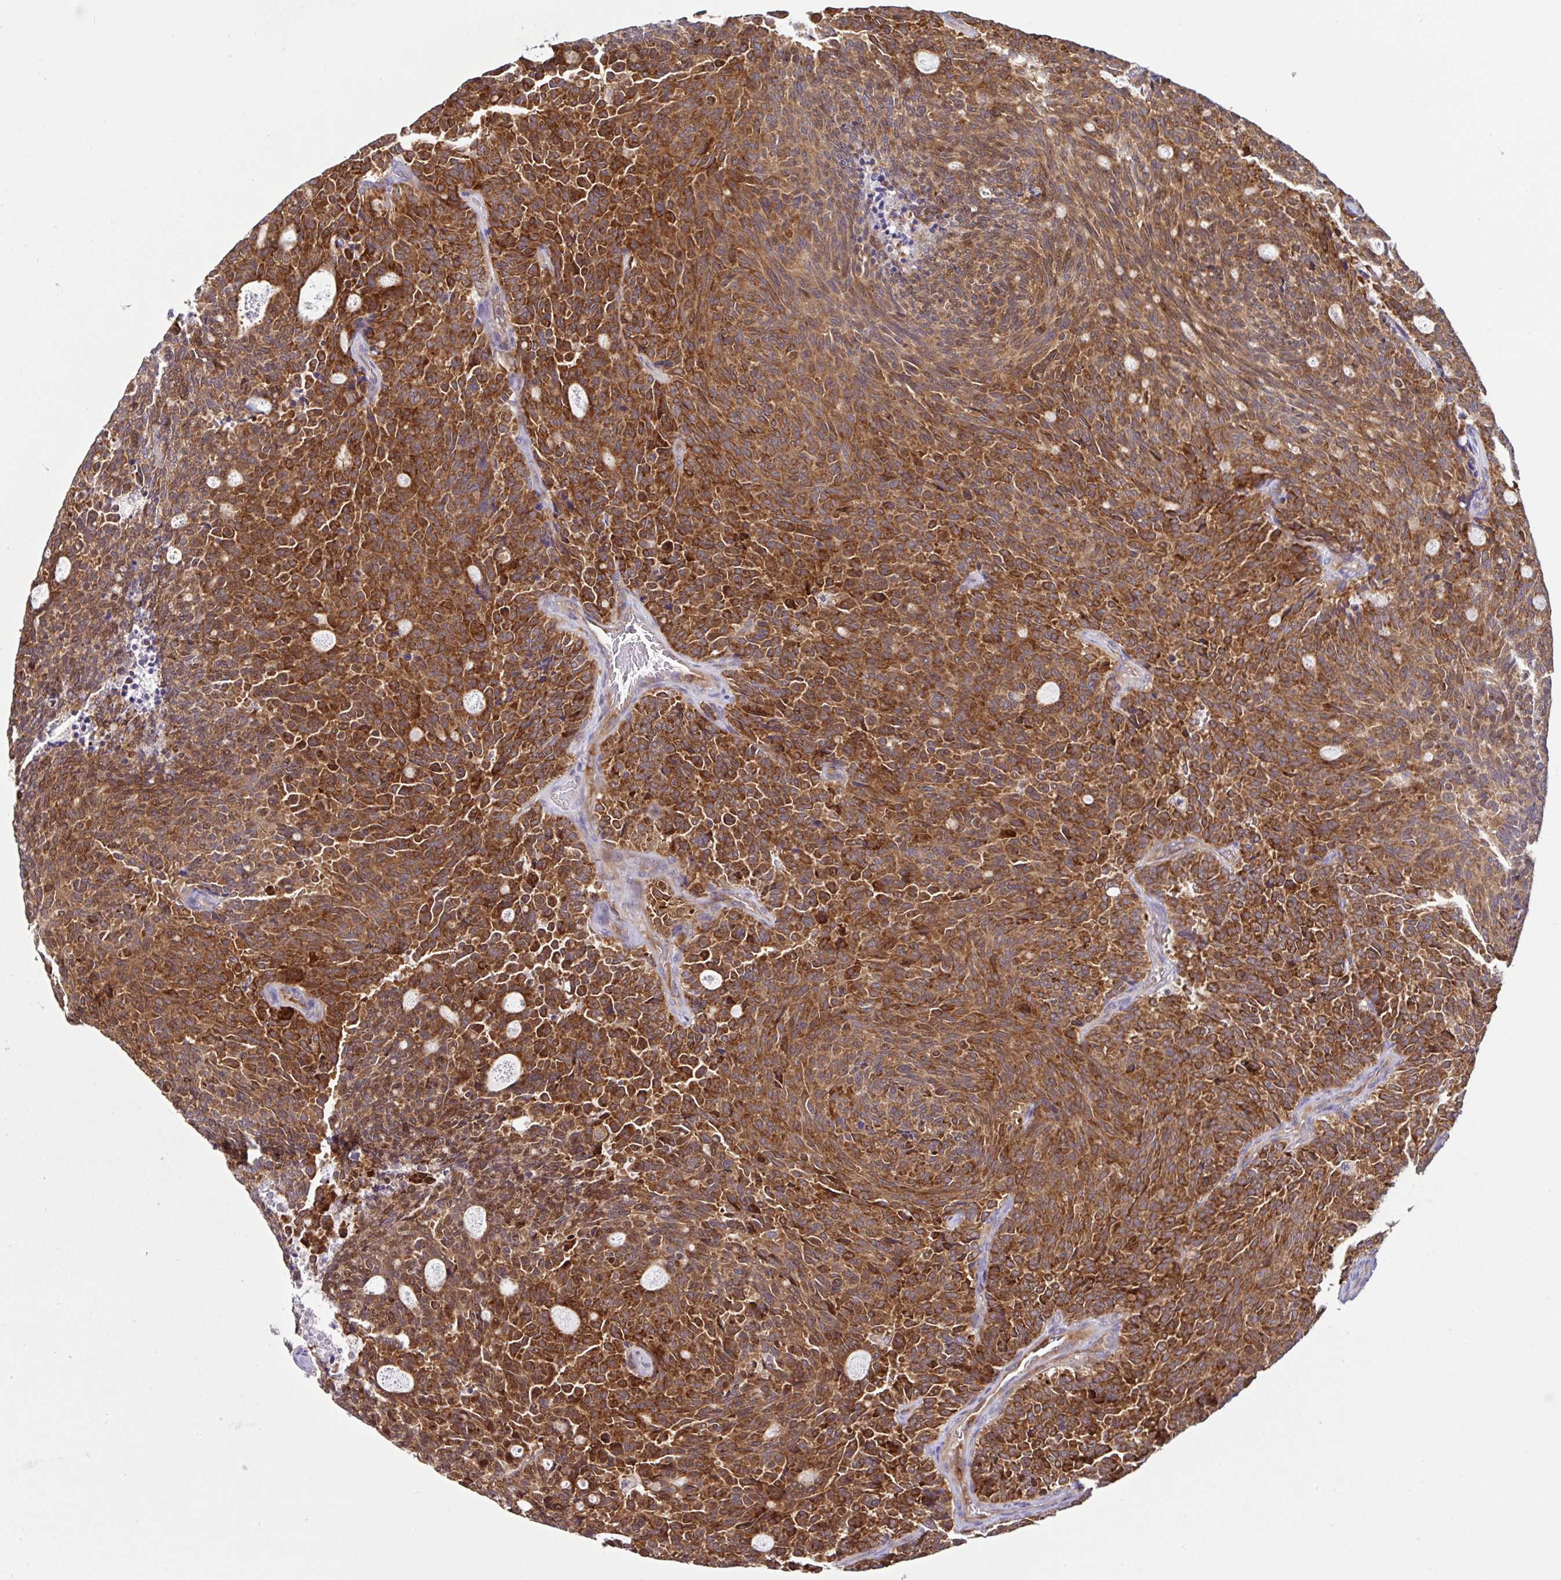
{"staining": {"intensity": "moderate", "quantity": ">75%", "location": "cytoplasmic/membranous"}, "tissue": "carcinoid", "cell_type": "Tumor cells", "image_type": "cancer", "snomed": [{"axis": "morphology", "description": "Carcinoid, malignant, NOS"}, {"axis": "topography", "description": "Pancreas"}], "caption": "Protein positivity by immunohistochemistry (IHC) exhibits moderate cytoplasmic/membranous staining in approximately >75% of tumor cells in carcinoid (malignant). (IHC, brightfield microscopy, high magnification).", "gene": "NTPCR", "patient": {"sex": "female", "age": 54}}